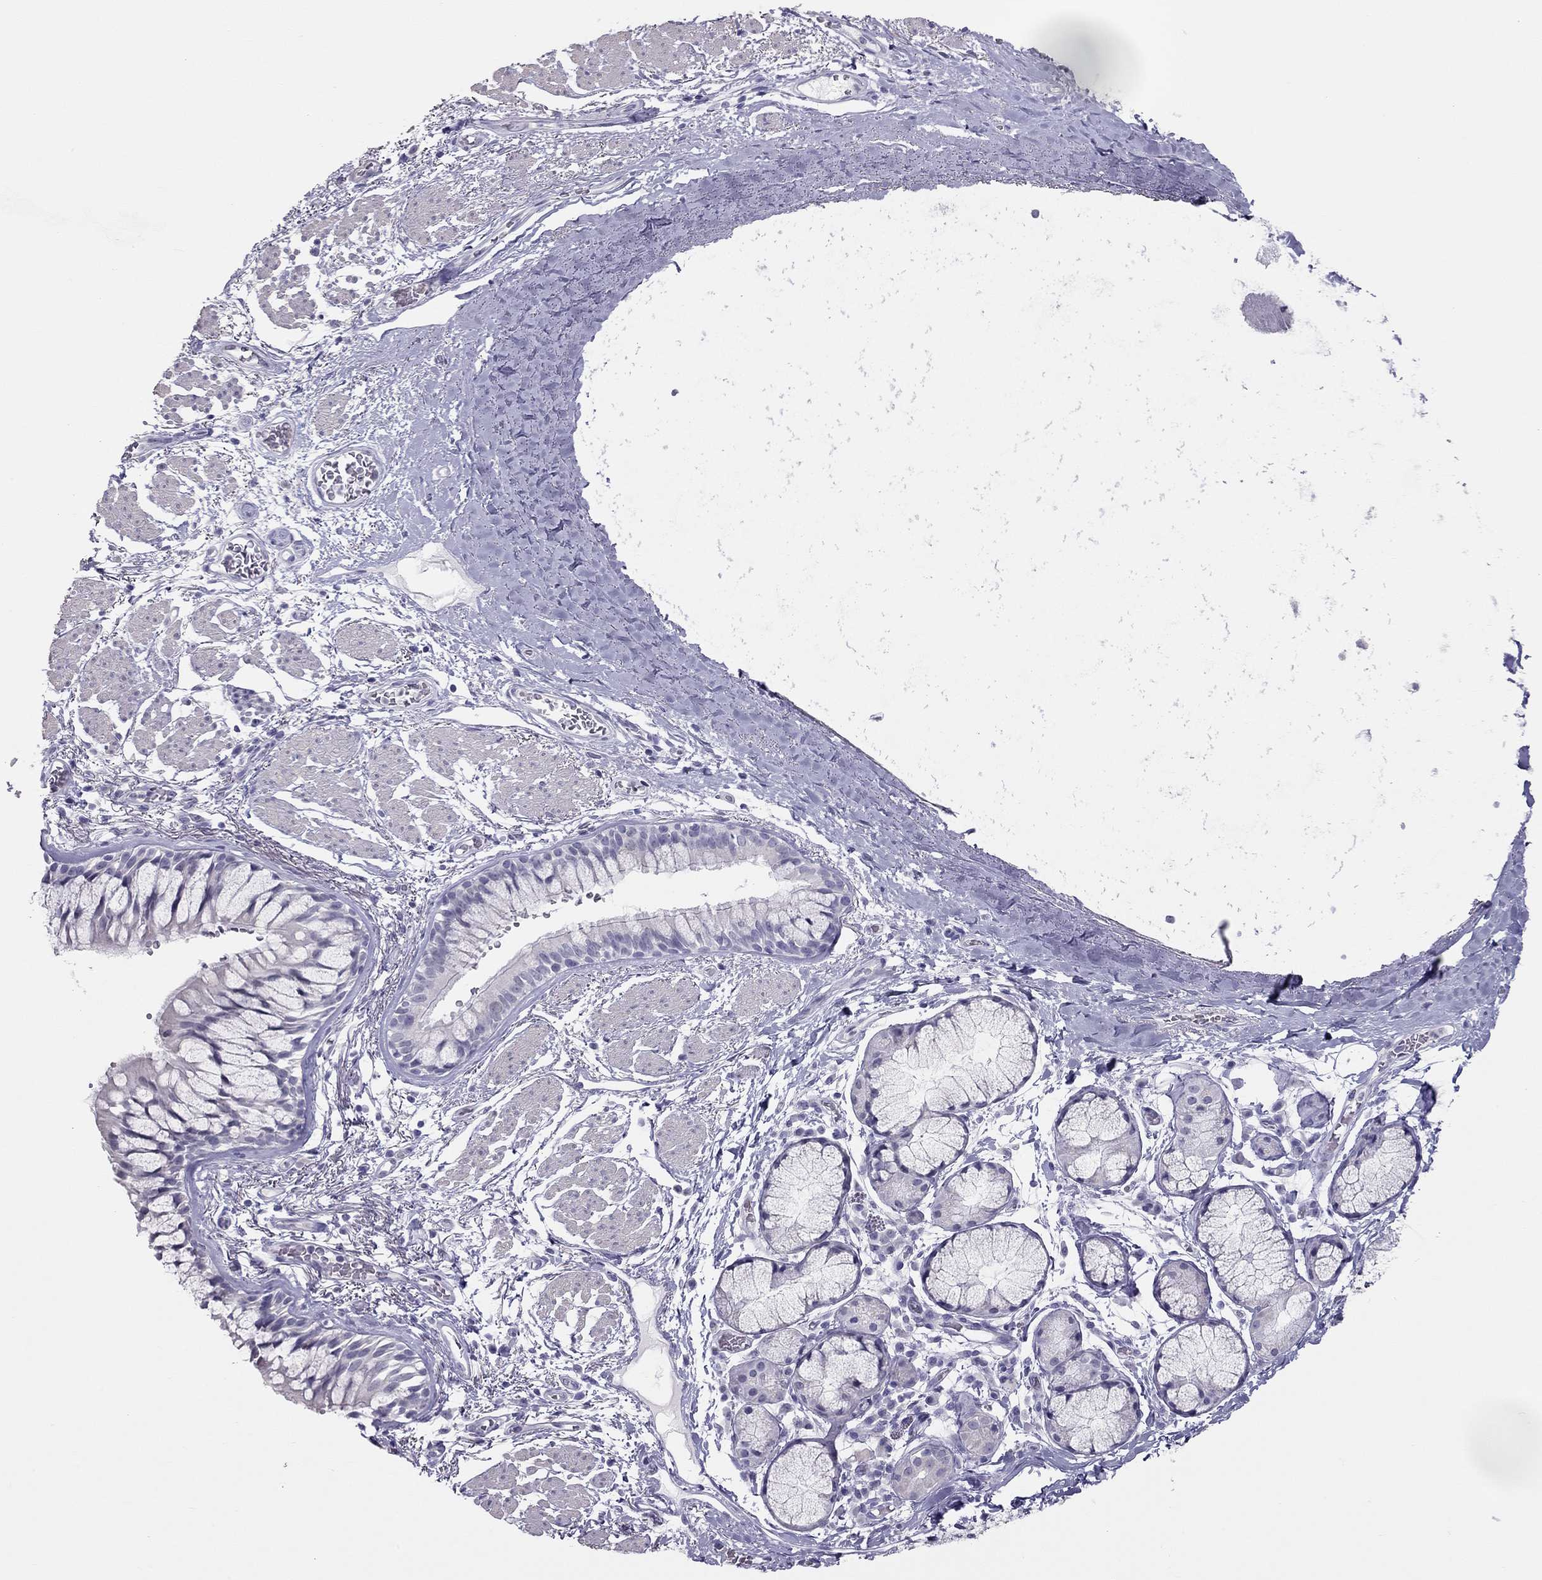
{"staining": {"intensity": "negative", "quantity": "none", "location": "none"}, "tissue": "bronchus", "cell_type": "Respiratory epithelial cells", "image_type": "normal", "snomed": [{"axis": "morphology", "description": "Normal tissue, NOS"}, {"axis": "topography", "description": "Bronchus"}, {"axis": "topography", "description": "Lung"}], "caption": "High magnification brightfield microscopy of benign bronchus stained with DAB (brown) and counterstained with hematoxylin (blue): respiratory epithelial cells show no significant staining. (DAB (3,3'-diaminobenzidine) immunohistochemistry with hematoxylin counter stain).", "gene": "SPATA12", "patient": {"sex": "female", "age": 57}}